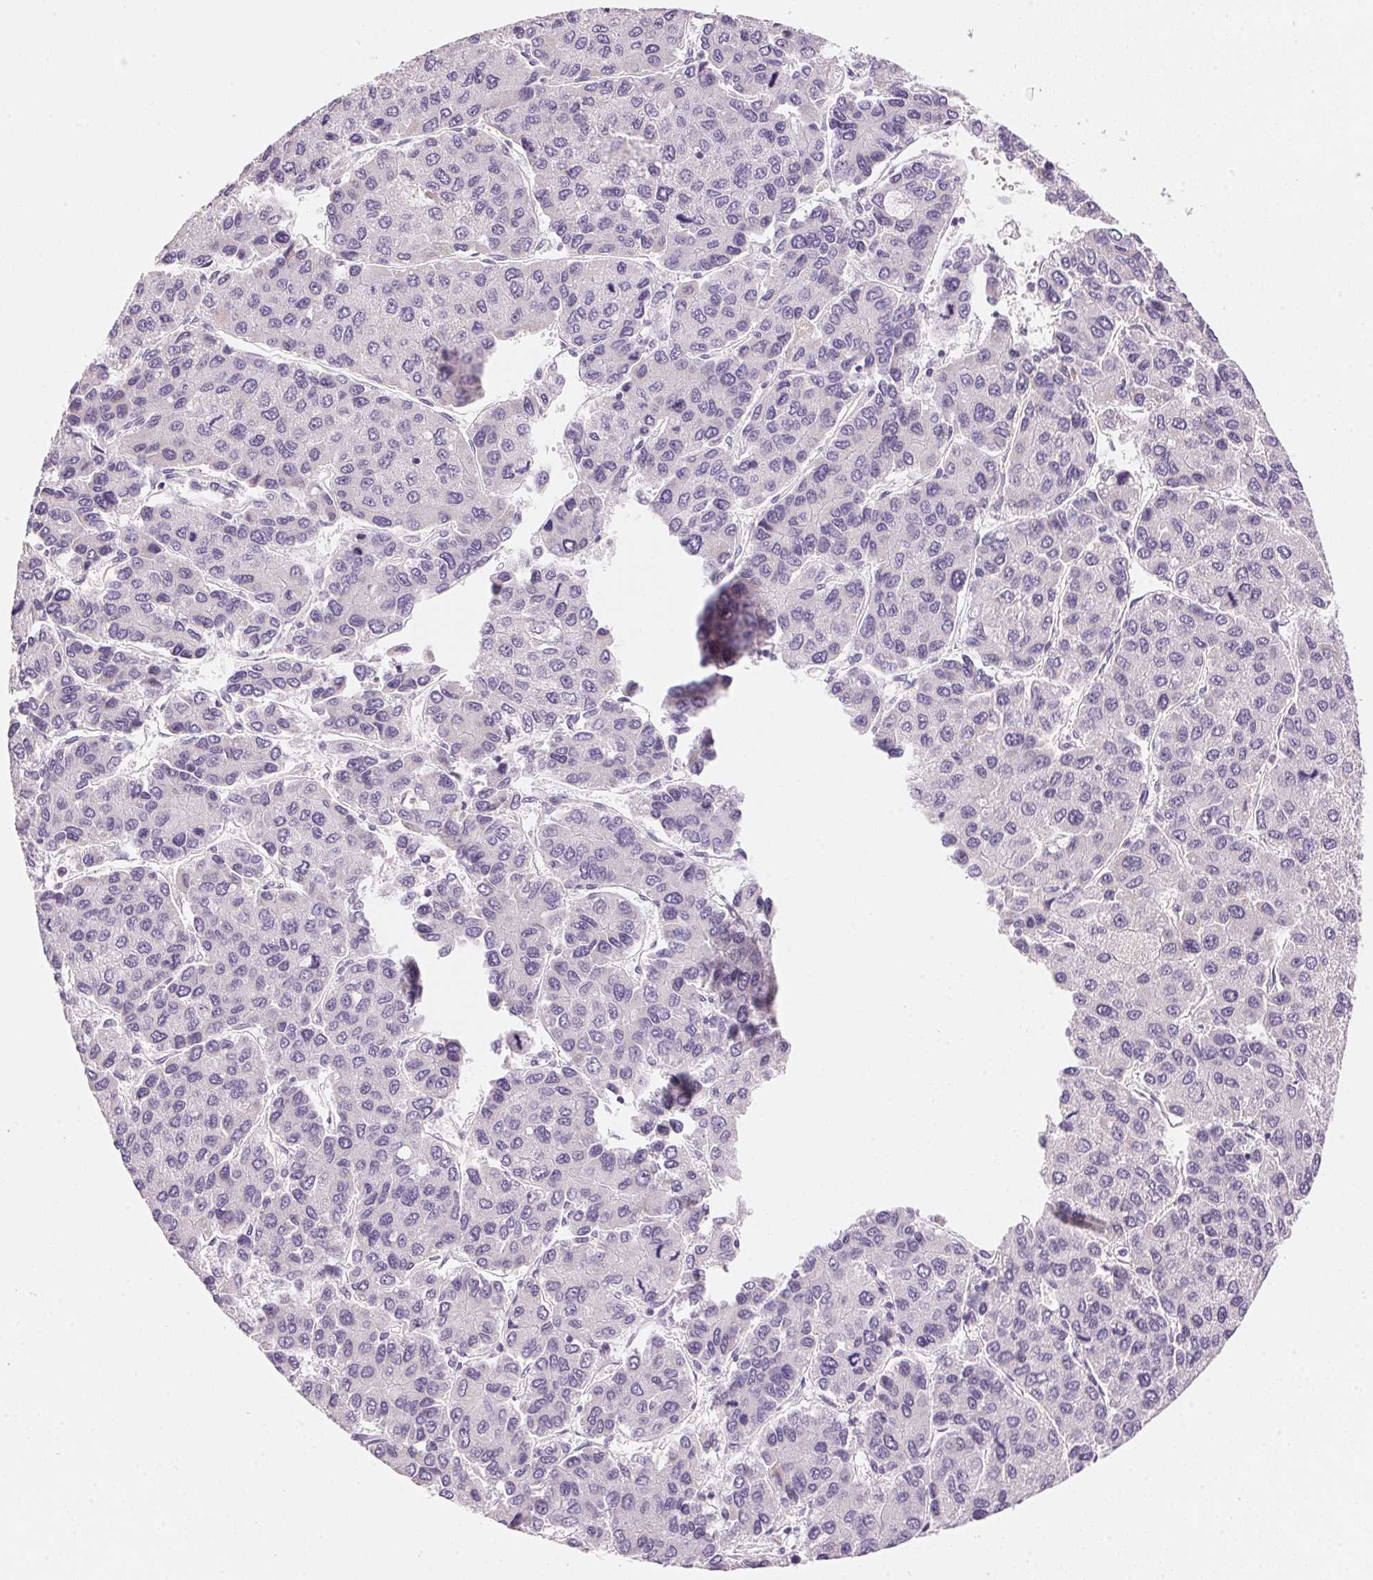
{"staining": {"intensity": "negative", "quantity": "none", "location": "none"}, "tissue": "liver cancer", "cell_type": "Tumor cells", "image_type": "cancer", "snomed": [{"axis": "morphology", "description": "Carcinoma, Hepatocellular, NOS"}, {"axis": "topography", "description": "Liver"}], "caption": "Micrograph shows no significant protein staining in tumor cells of liver cancer (hepatocellular carcinoma).", "gene": "CYP11B1", "patient": {"sex": "female", "age": 66}}